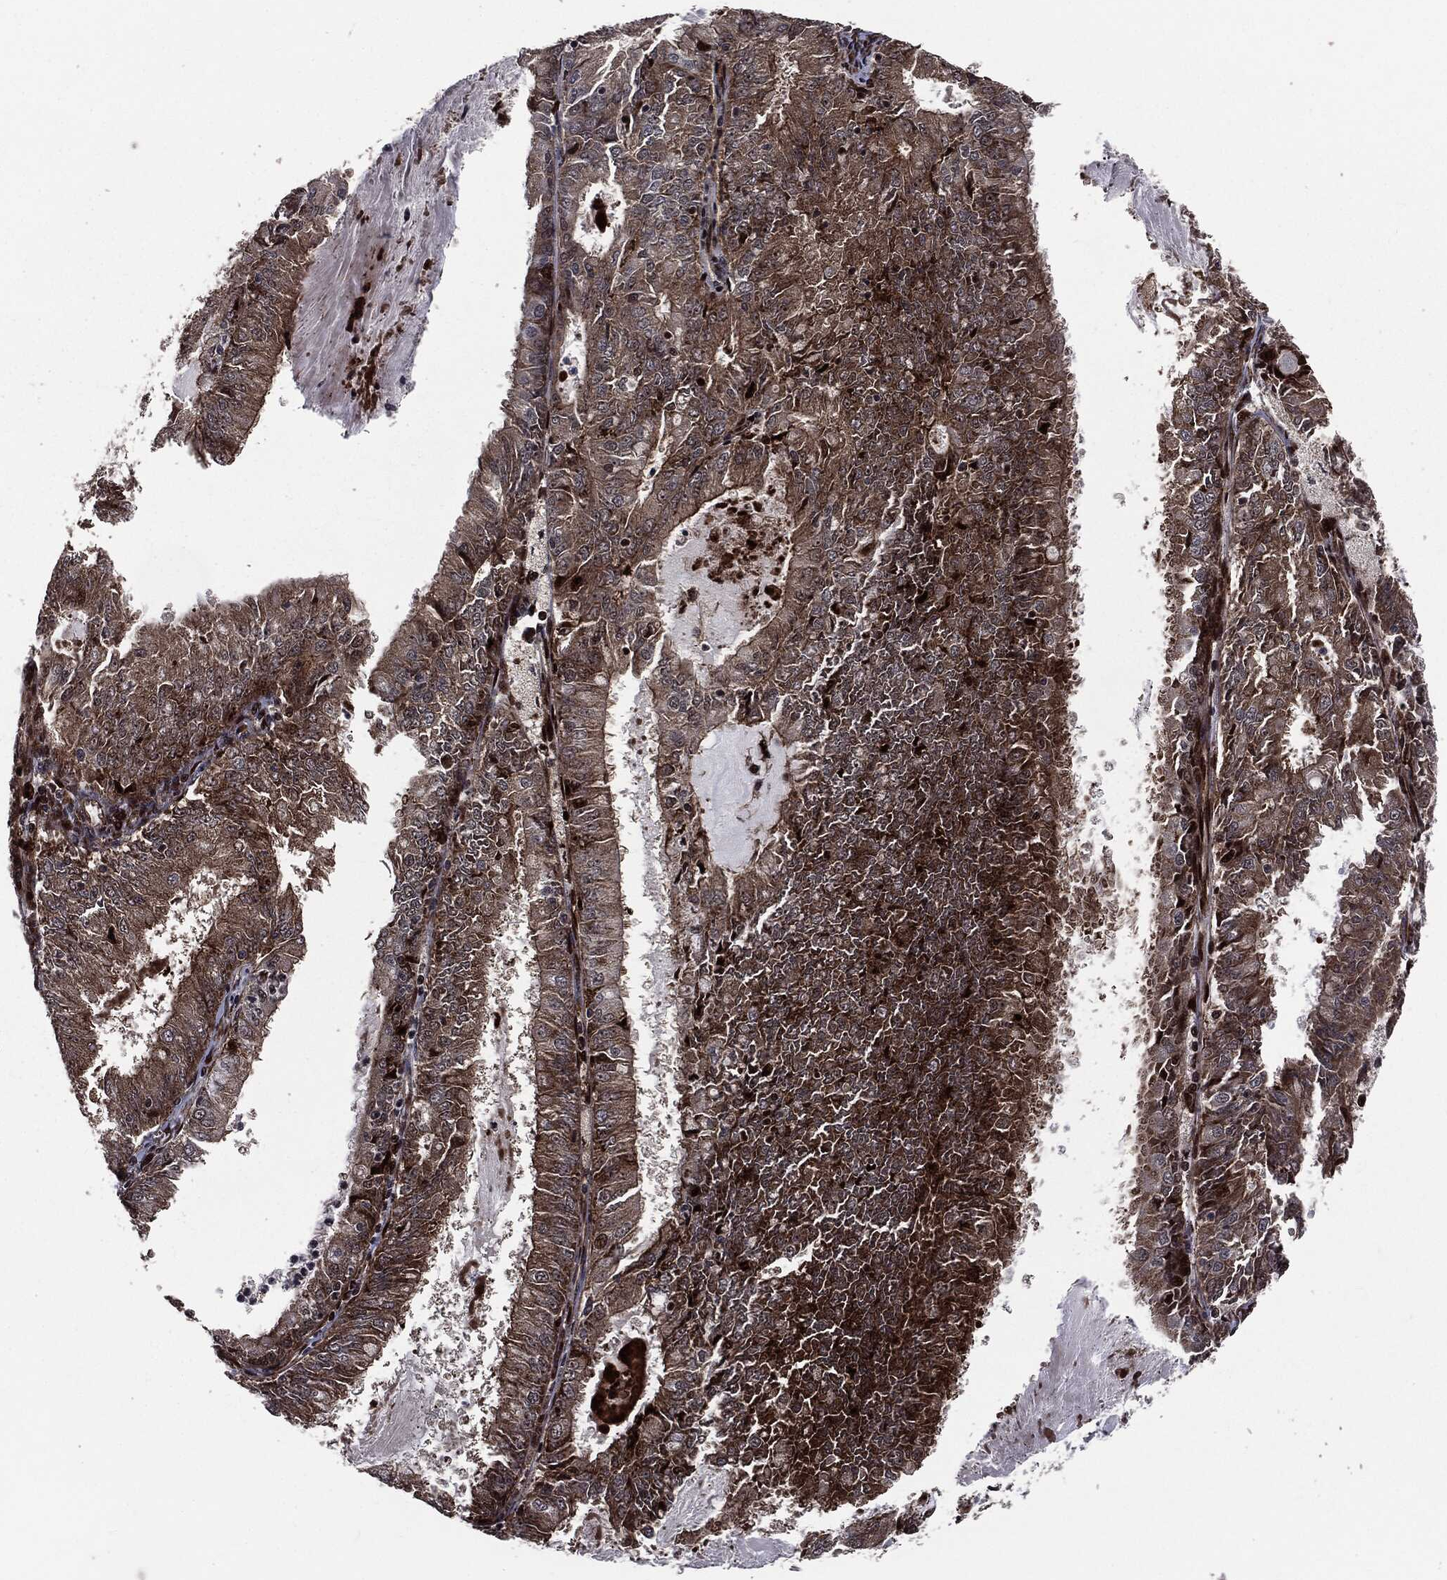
{"staining": {"intensity": "moderate", "quantity": ">75%", "location": "cytoplasmic/membranous"}, "tissue": "endometrial cancer", "cell_type": "Tumor cells", "image_type": "cancer", "snomed": [{"axis": "morphology", "description": "Adenocarcinoma, NOS"}, {"axis": "topography", "description": "Endometrium"}], "caption": "This histopathology image displays immunohistochemistry staining of adenocarcinoma (endometrial), with medium moderate cytoplasmic/membranous staining in approximately >75% of tumor cells.", "gene": "SMAD4", "patient": {"sex": "female", "age": 57}}